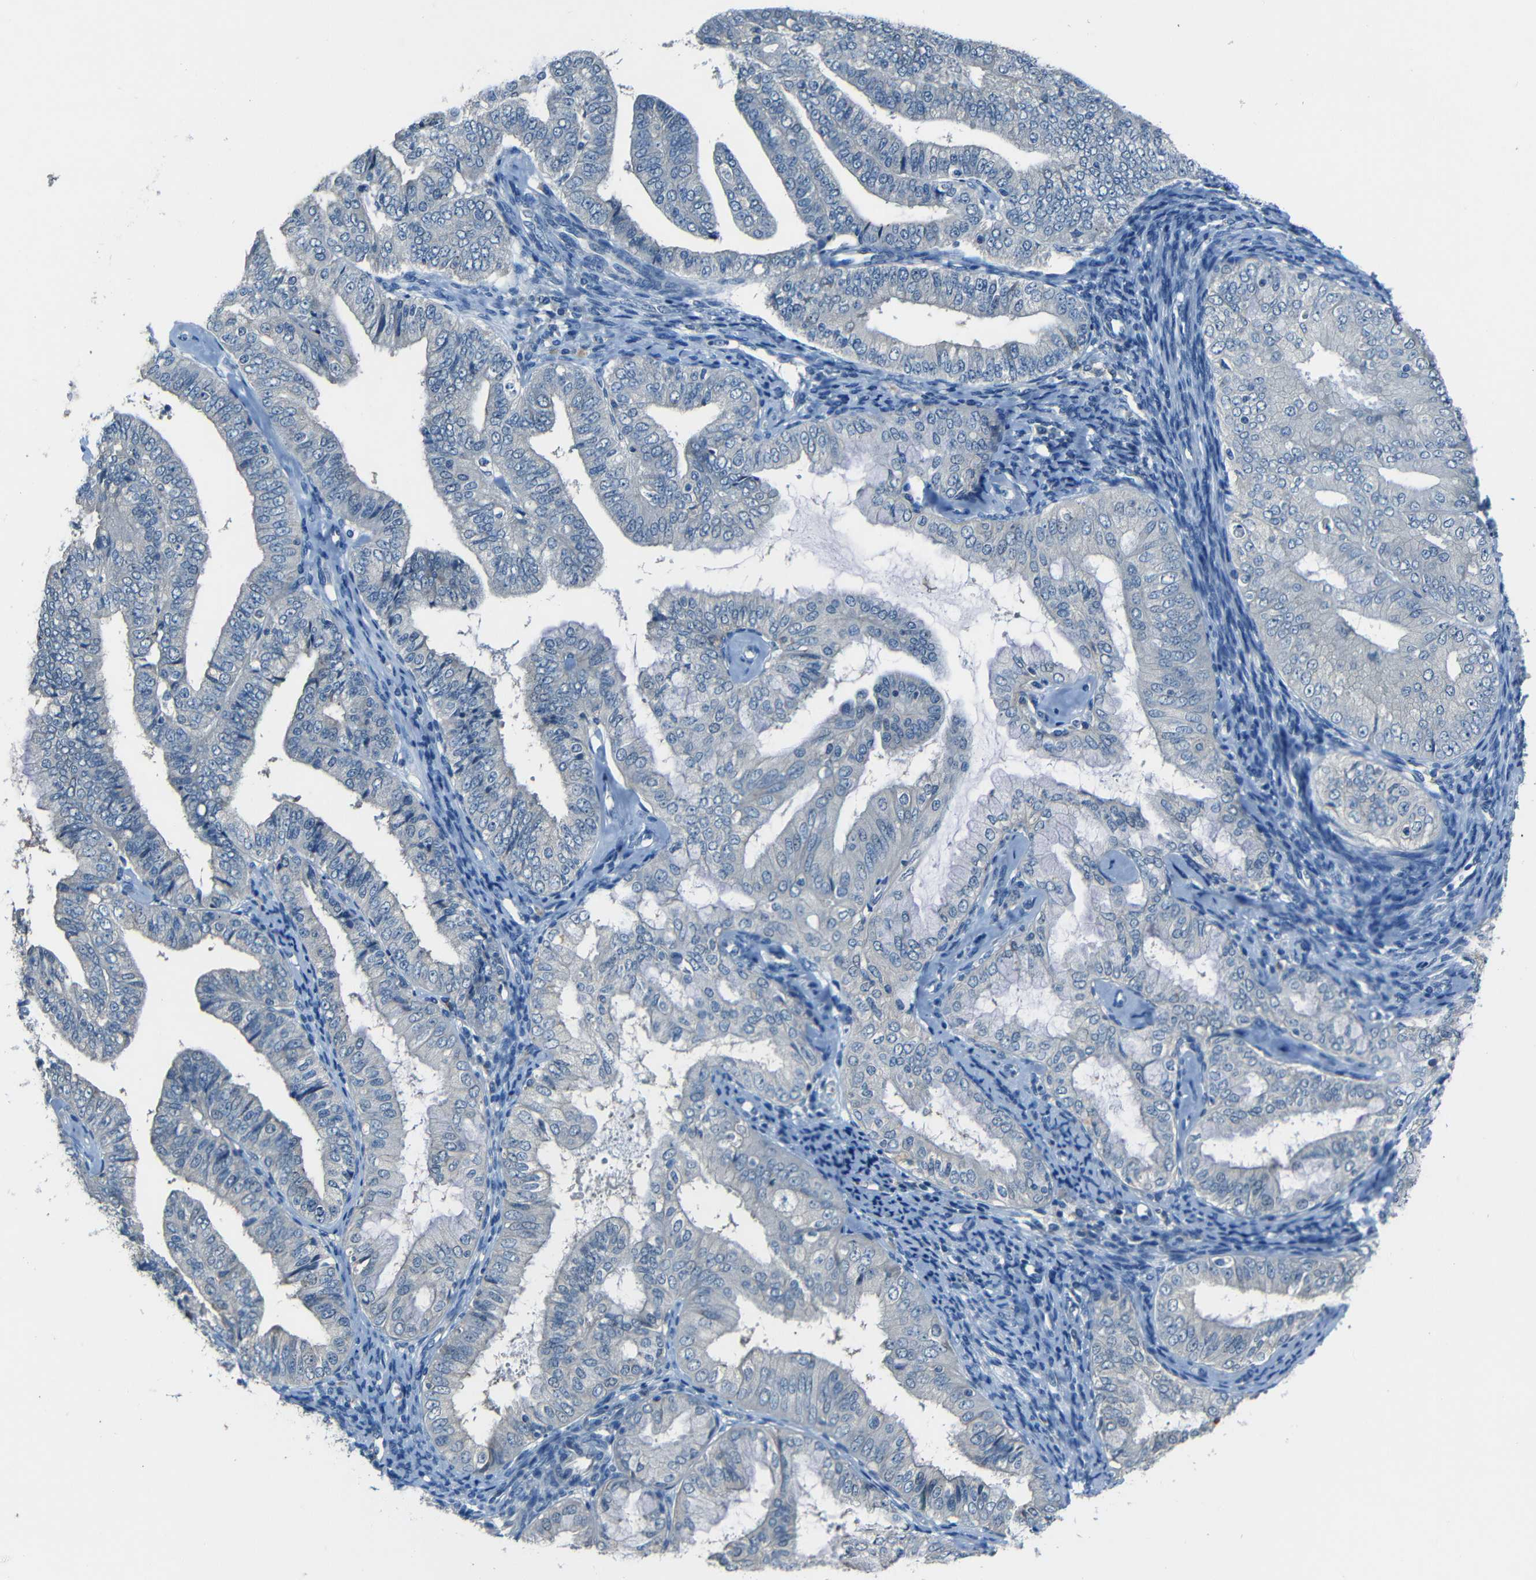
{"staining": {"intensity": "negative", "quantity": "none", "location": "none"}, "tissue": "endometrial cancer", "cell_type": "Tumor cells", "image_type": "cancer", "snomed": [{"axis": "morphology", "description": "Adenocarcinoma, NOS"}, {"axis": "topography", "description": "Endometrium"}], "caption": "The histopathology image displays no staining of tumor cells in endometrial cancer.", "gene": "SLA", "patient": {"sex": "female", "age": 63}}